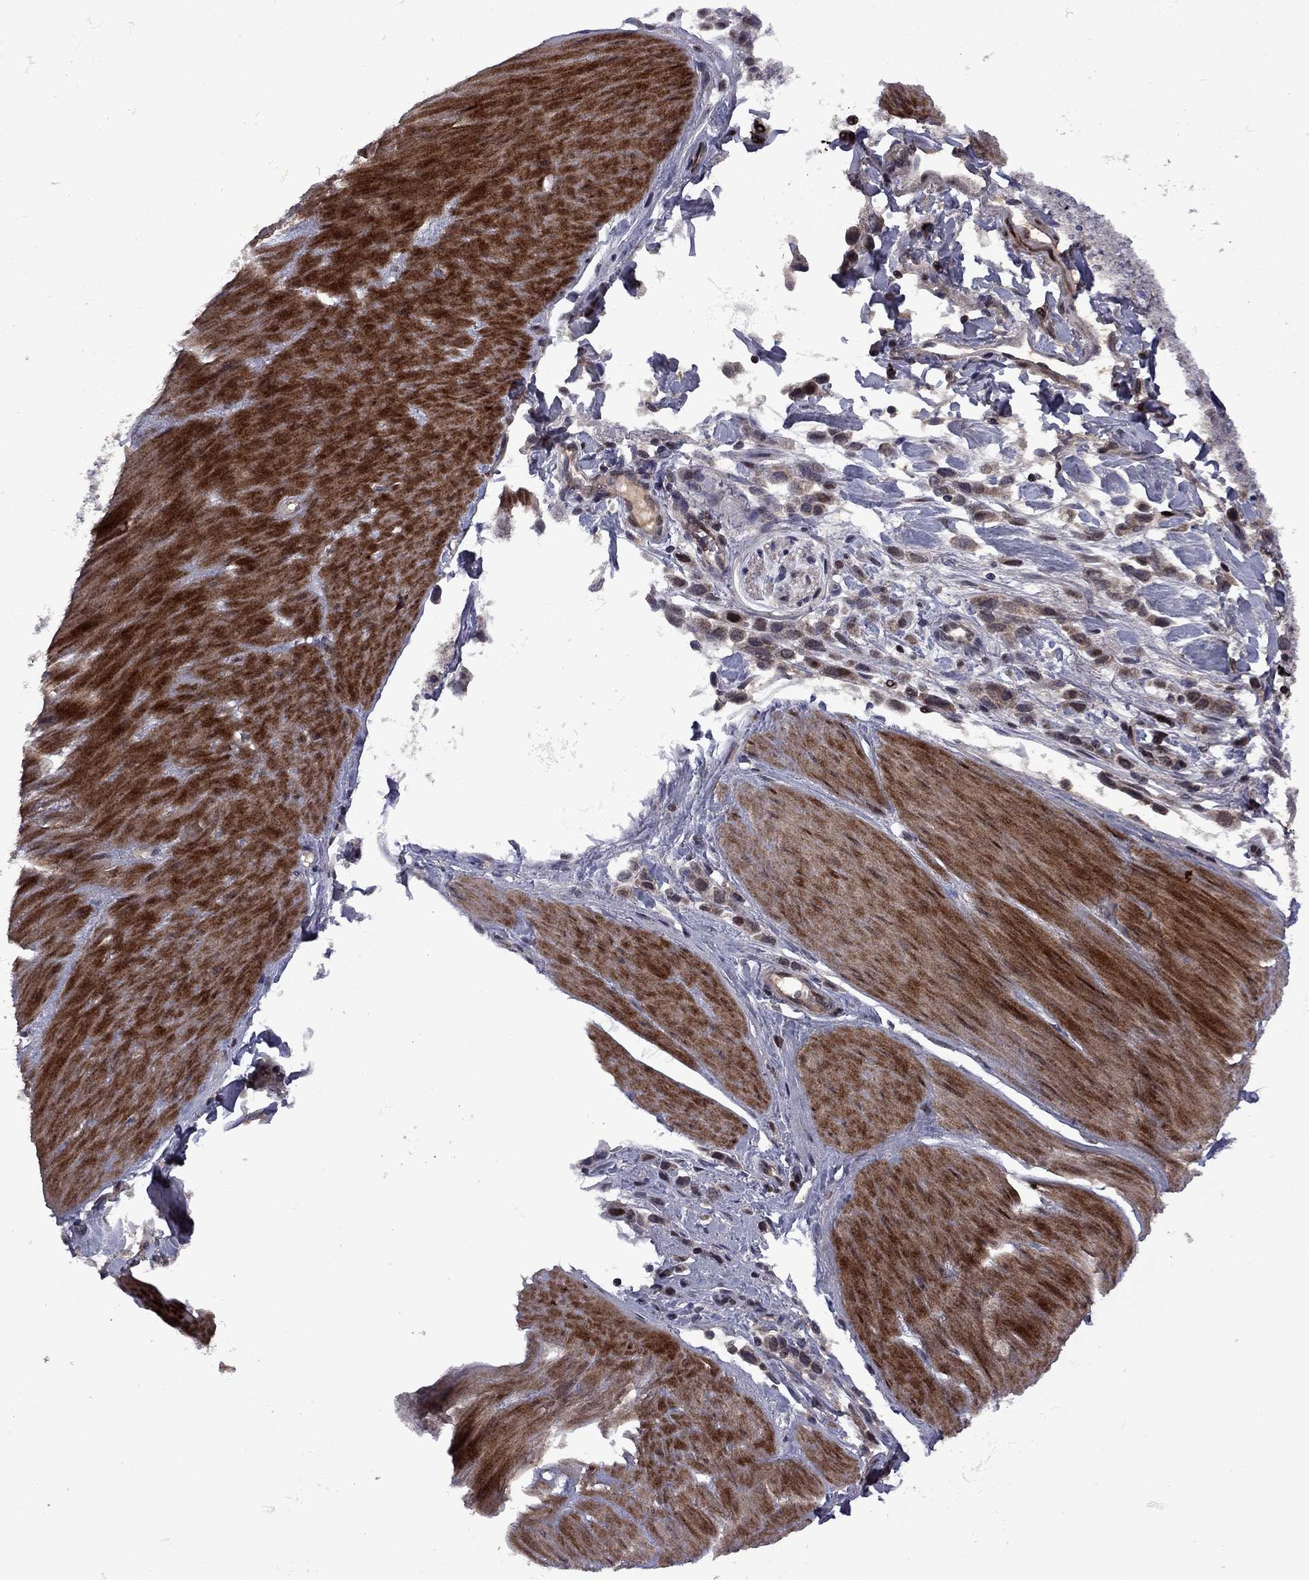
{"staining": {"intensity": "moderate", "quantity": "25%-75%", "location": "cytoplasmic/membranous,nuclear"}, "tissue": "stomach cancer", "cell_type": "Tumor cells", "image_type": "cancer", "snomed": [{"axis": "morphology", "description": "Adenocarcinoma, NOS"}, {"axis": "topography", "description": "Stomach"}], "caption": "About 25%-75% of tumor cells in human stomach cancer (adenocarcinoma) exhibit moderate cytoplasmic/membranous and nuclear protein expression as visualized by brown immunohistochemical staining.", "gene": "IPP", "patient": {"sex": "male", "age": 47}}